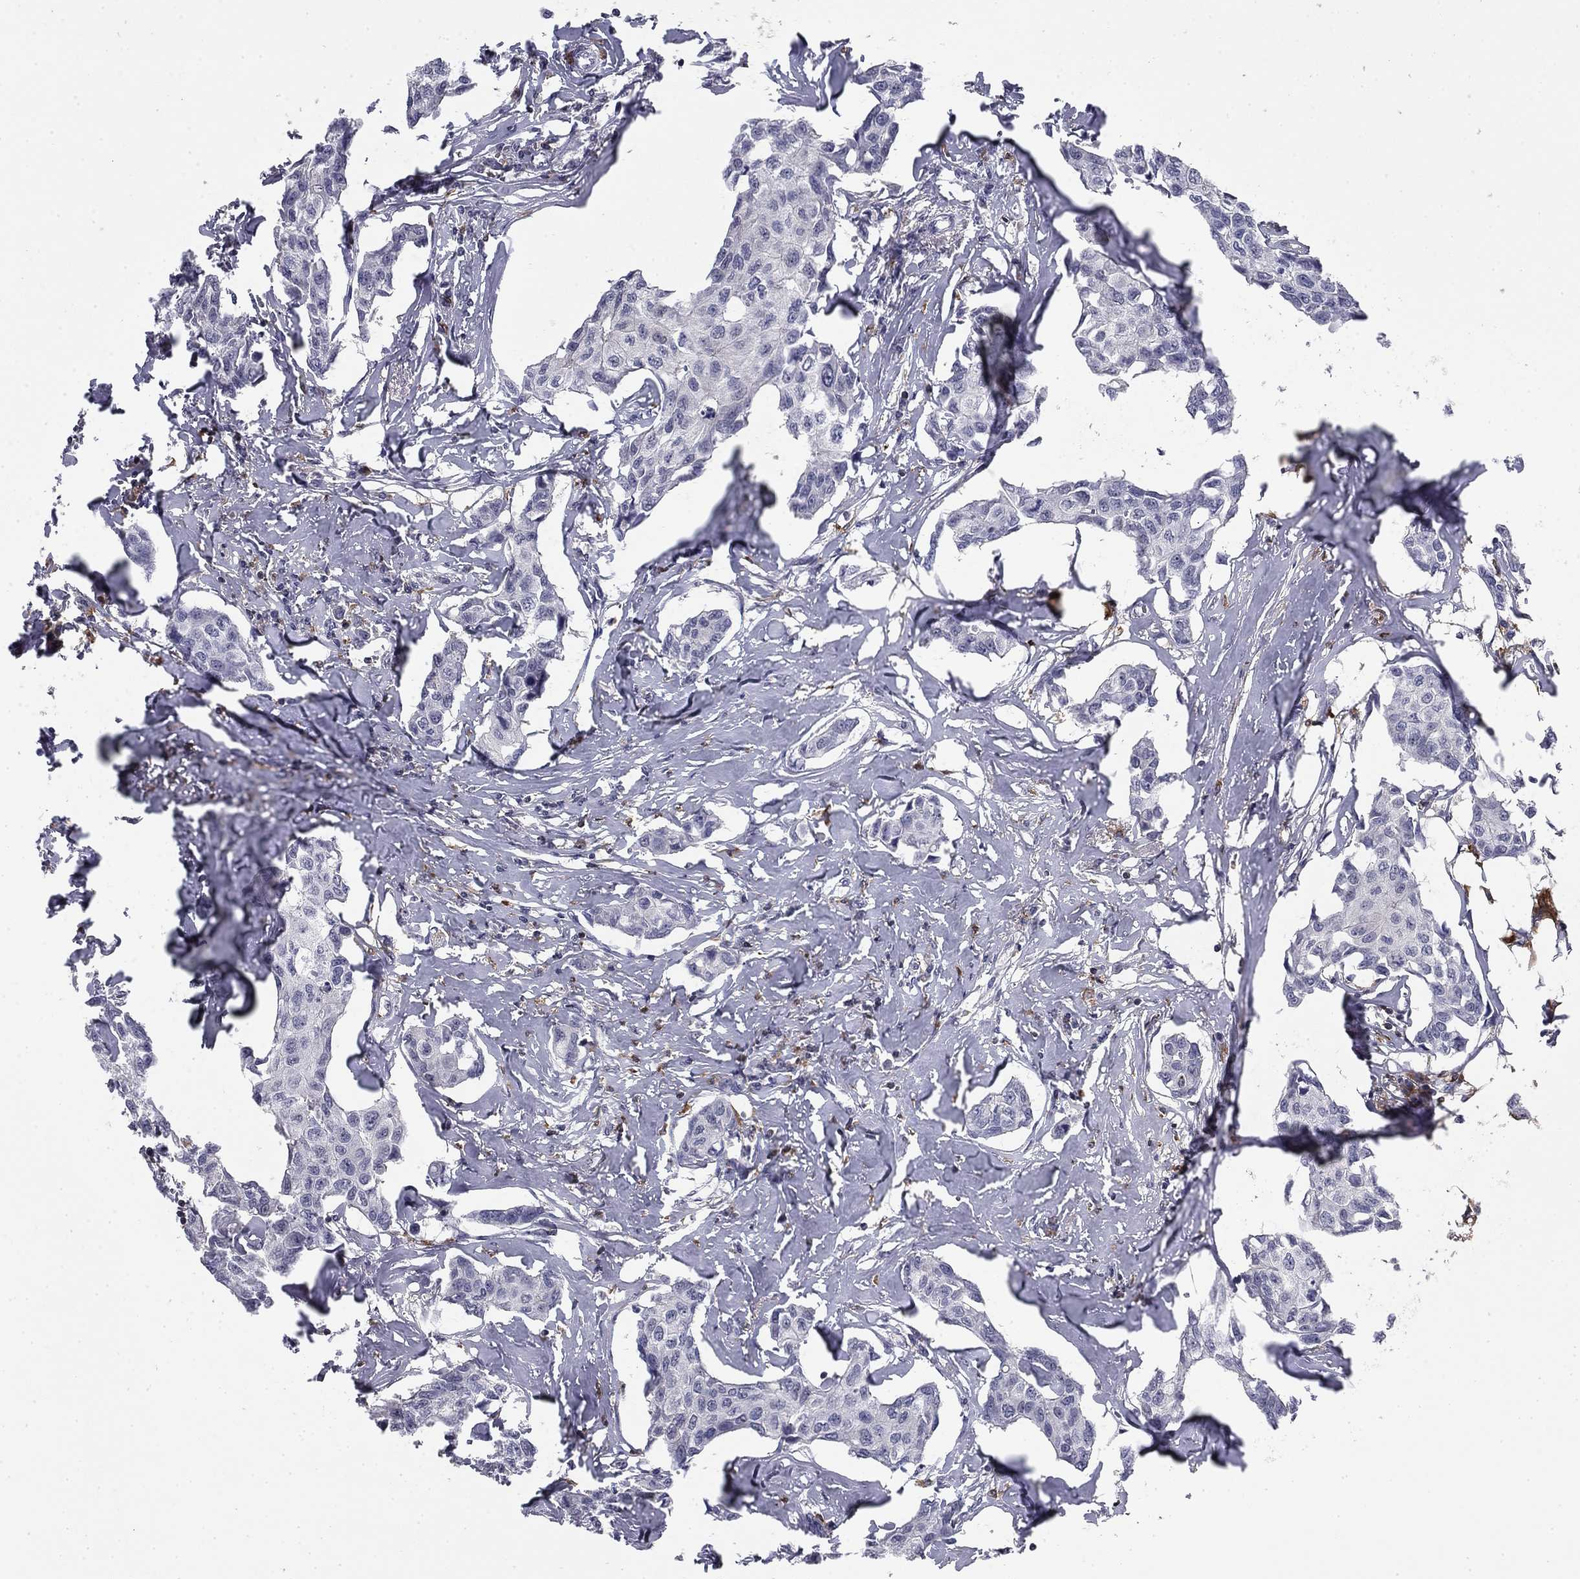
{"staining": {"intensity": "negative", "quantity": "none", "location": "none"}, "tissue": "breast cancer", "cell_type": "Tumor cells", "image_type": "cancer", "snomed": [{"axis": "morphology", "description": "Duct carcinoma"}, {"axis": "topography", "description": "Breast"}], "caption": "This is an IHC micrograph of human breast cancer (intraductal carcinoma). There is no staining in tumor cells.", "gene": "PLCB2", "patient": {"sex": "female", "age": 80}}